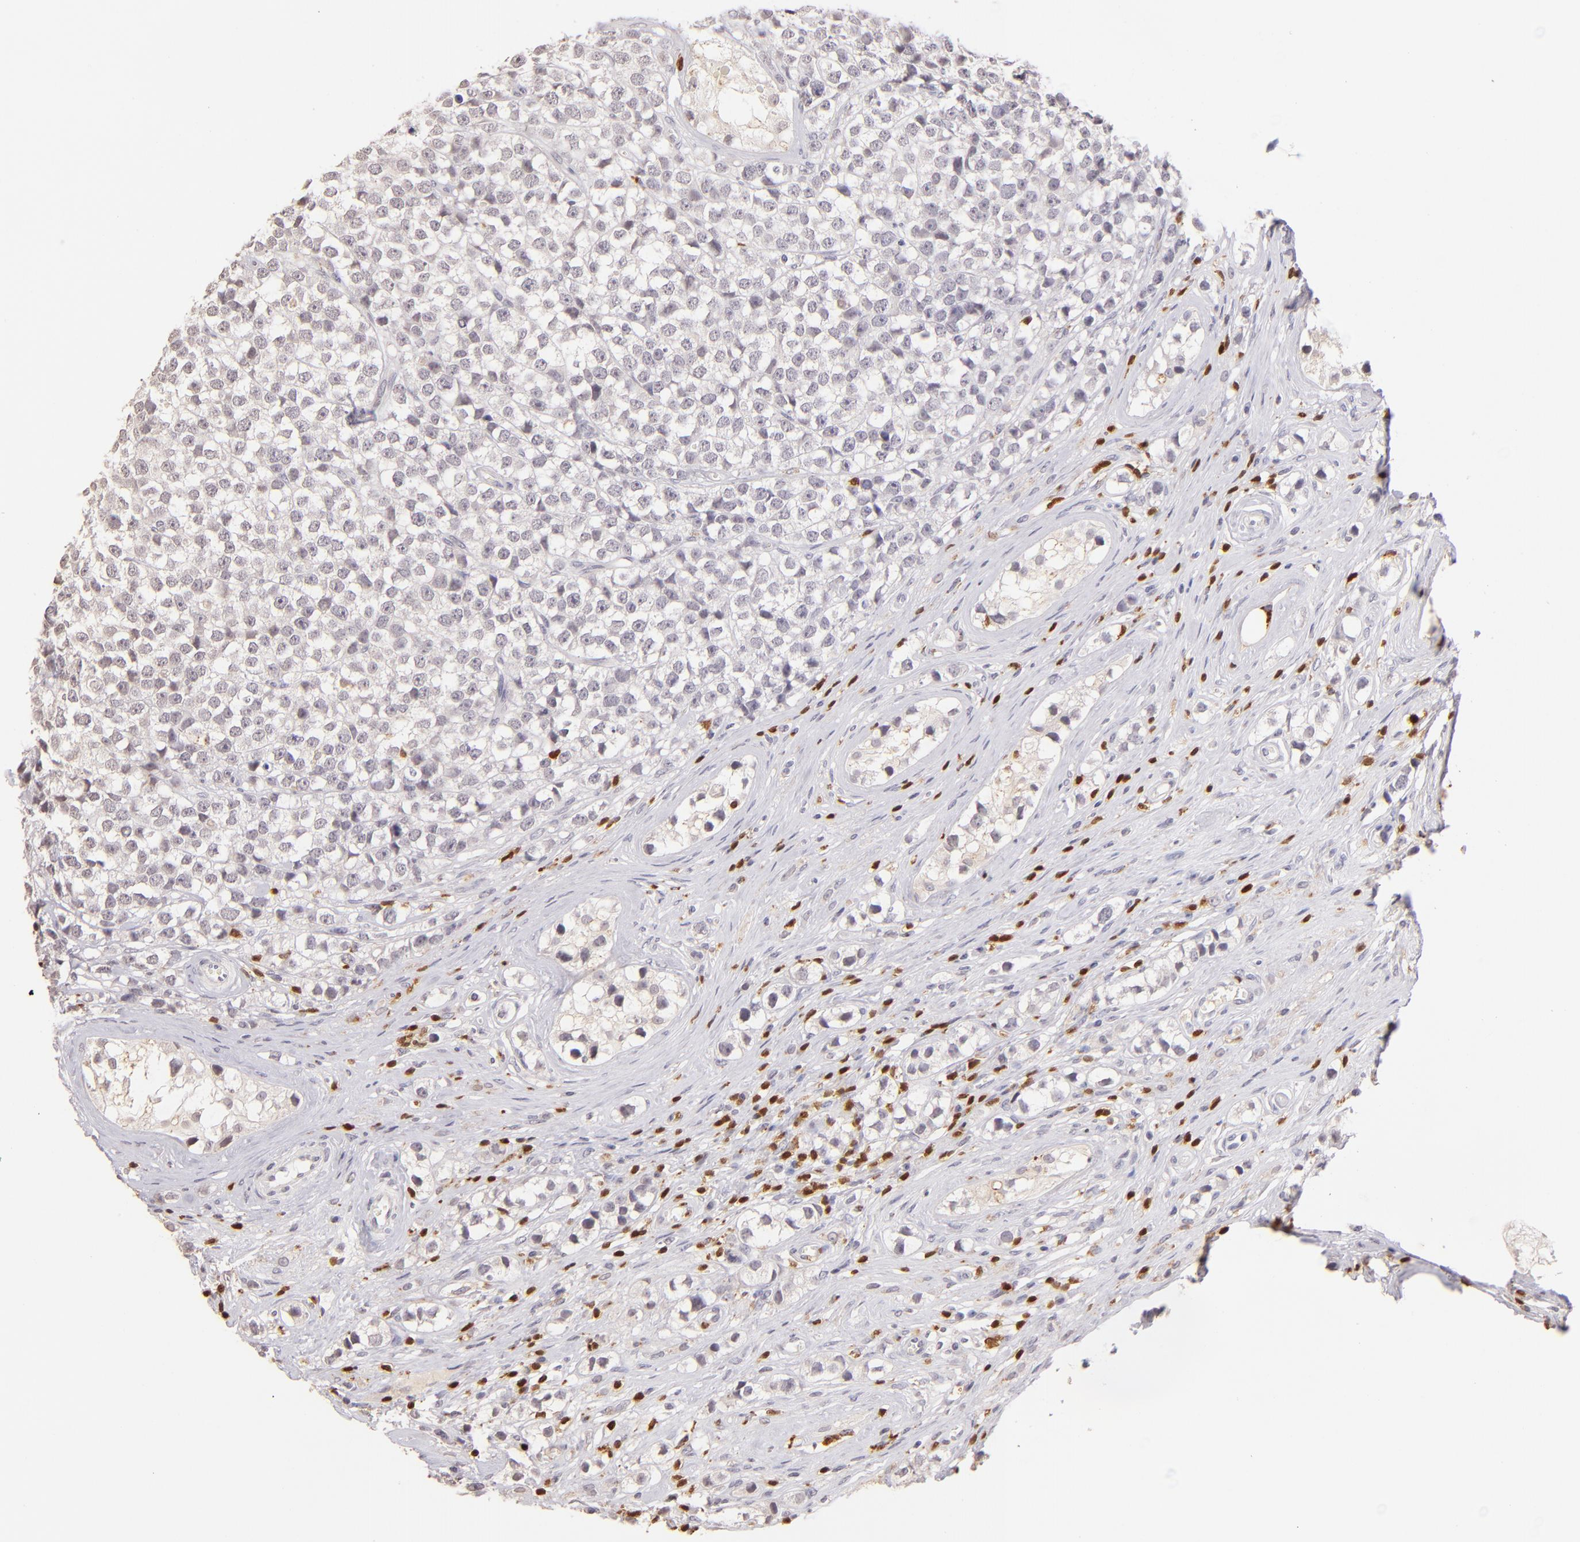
{"staining": {"intensity": "negative", "quantity": "none", "location": "none"}, "tissue": "testis cancer", "cell_type": "Tumor cells", "image_type": "cancer", "snomed": [{"axis": "morphology", "description": "Seminoma, NOS"}, {"axis": "topography", "description": "Testis"}], "caption": "This is an IHC histopathology image of human testis cancer. There is no staining in tumor cells.", "gene": "ZAP70", "patient": {"sex": "male", "age": 25}}